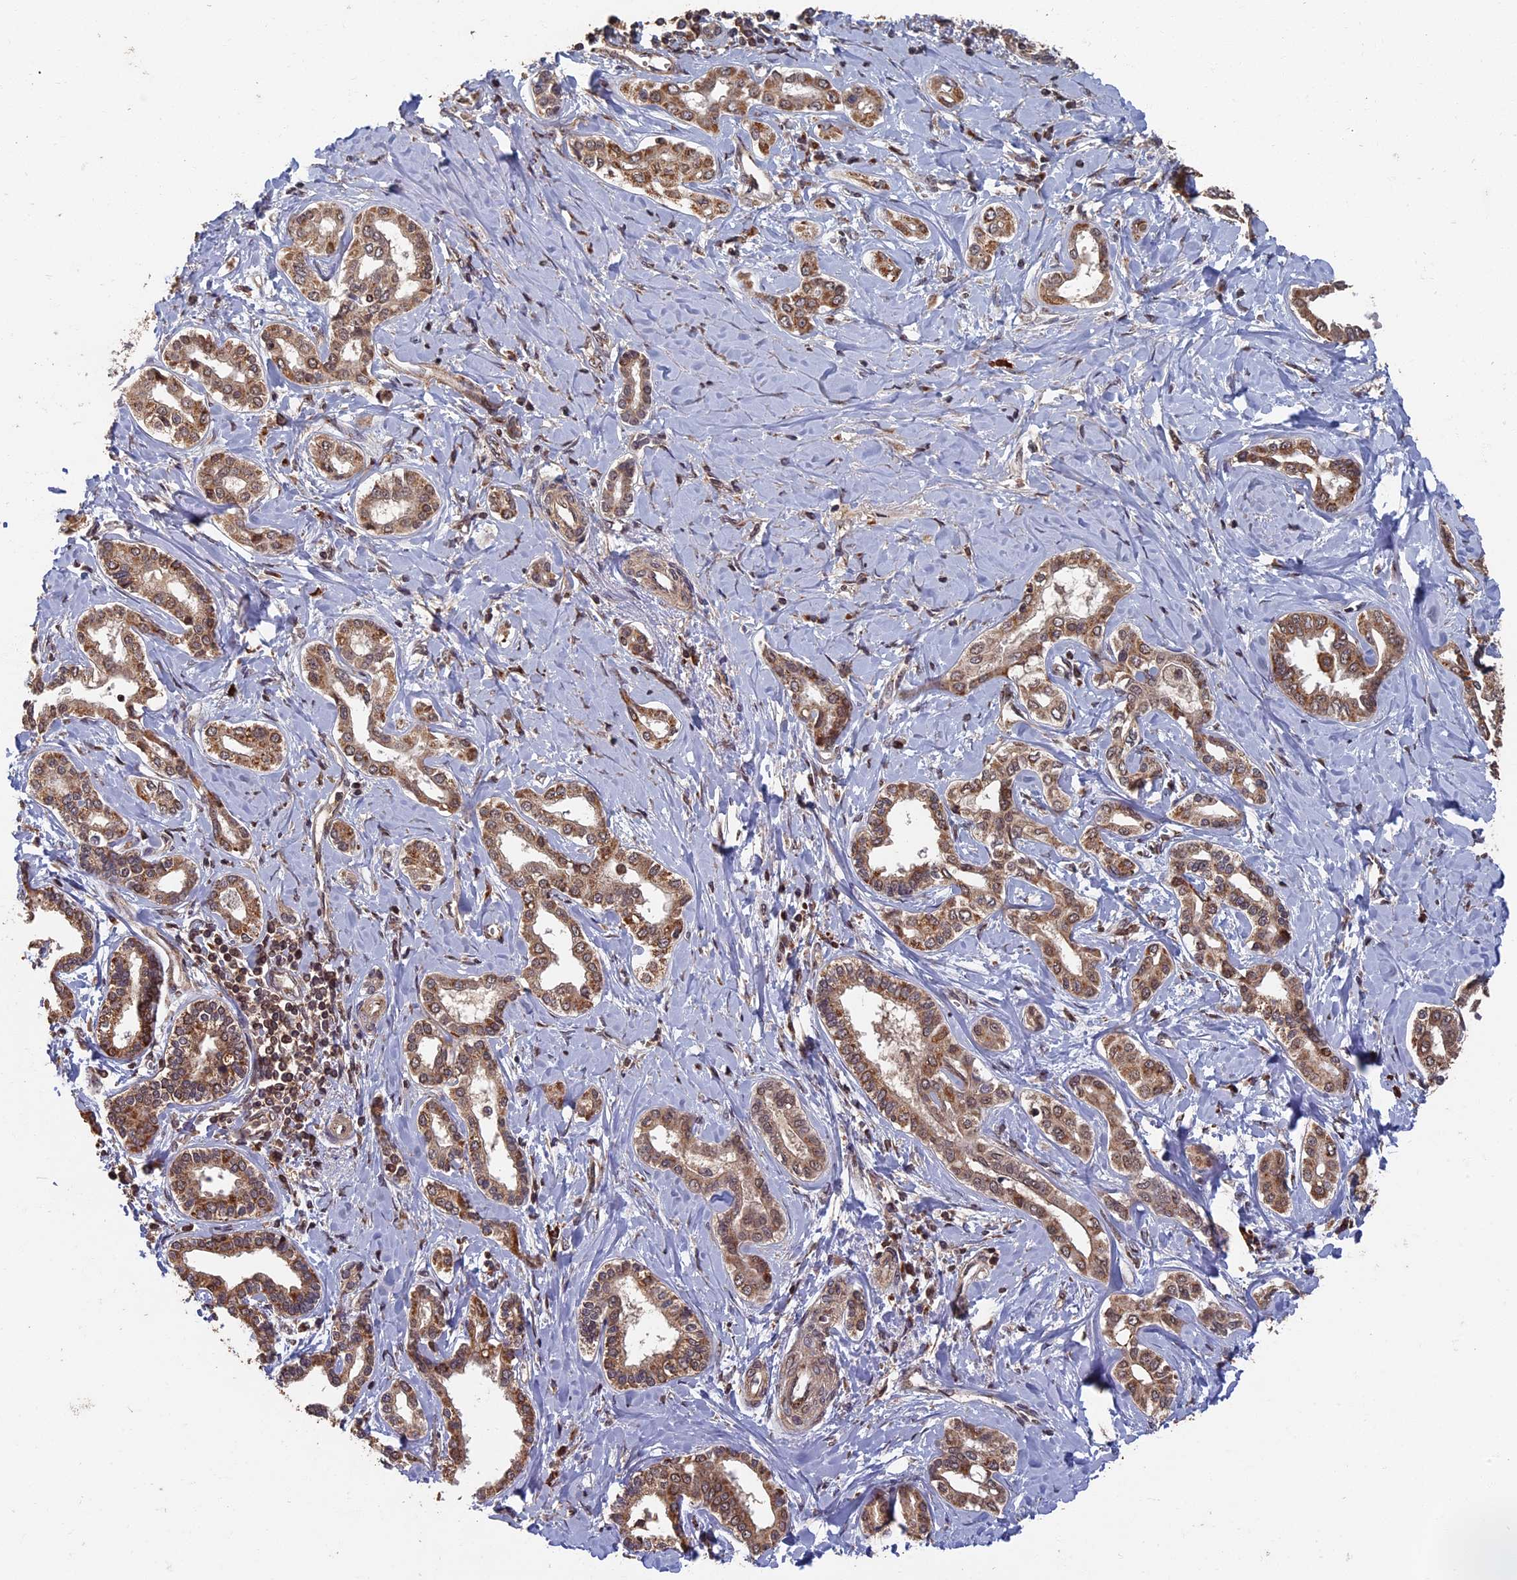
{"staining": {"intensity": "moderate", "quantity": ">75%", "location": "cytoplasmic/membranous"}, "tissue": "liver cancer", "cell_type": "Tumor cells", "image_type": "cancer", "snomed": [{"axis": "morphology", "description": "Cholangiocarcinoma"}, {"axis": "topography", "description": "Liver"}], "caption": "Human liver cancer stained for a protein (brown) displays moderate cytoplasmic/membranous positive positivity in about >75% of tumor cells.", "gene": "RASGRF1", "patient": {"sex": "female", "age": 77}}